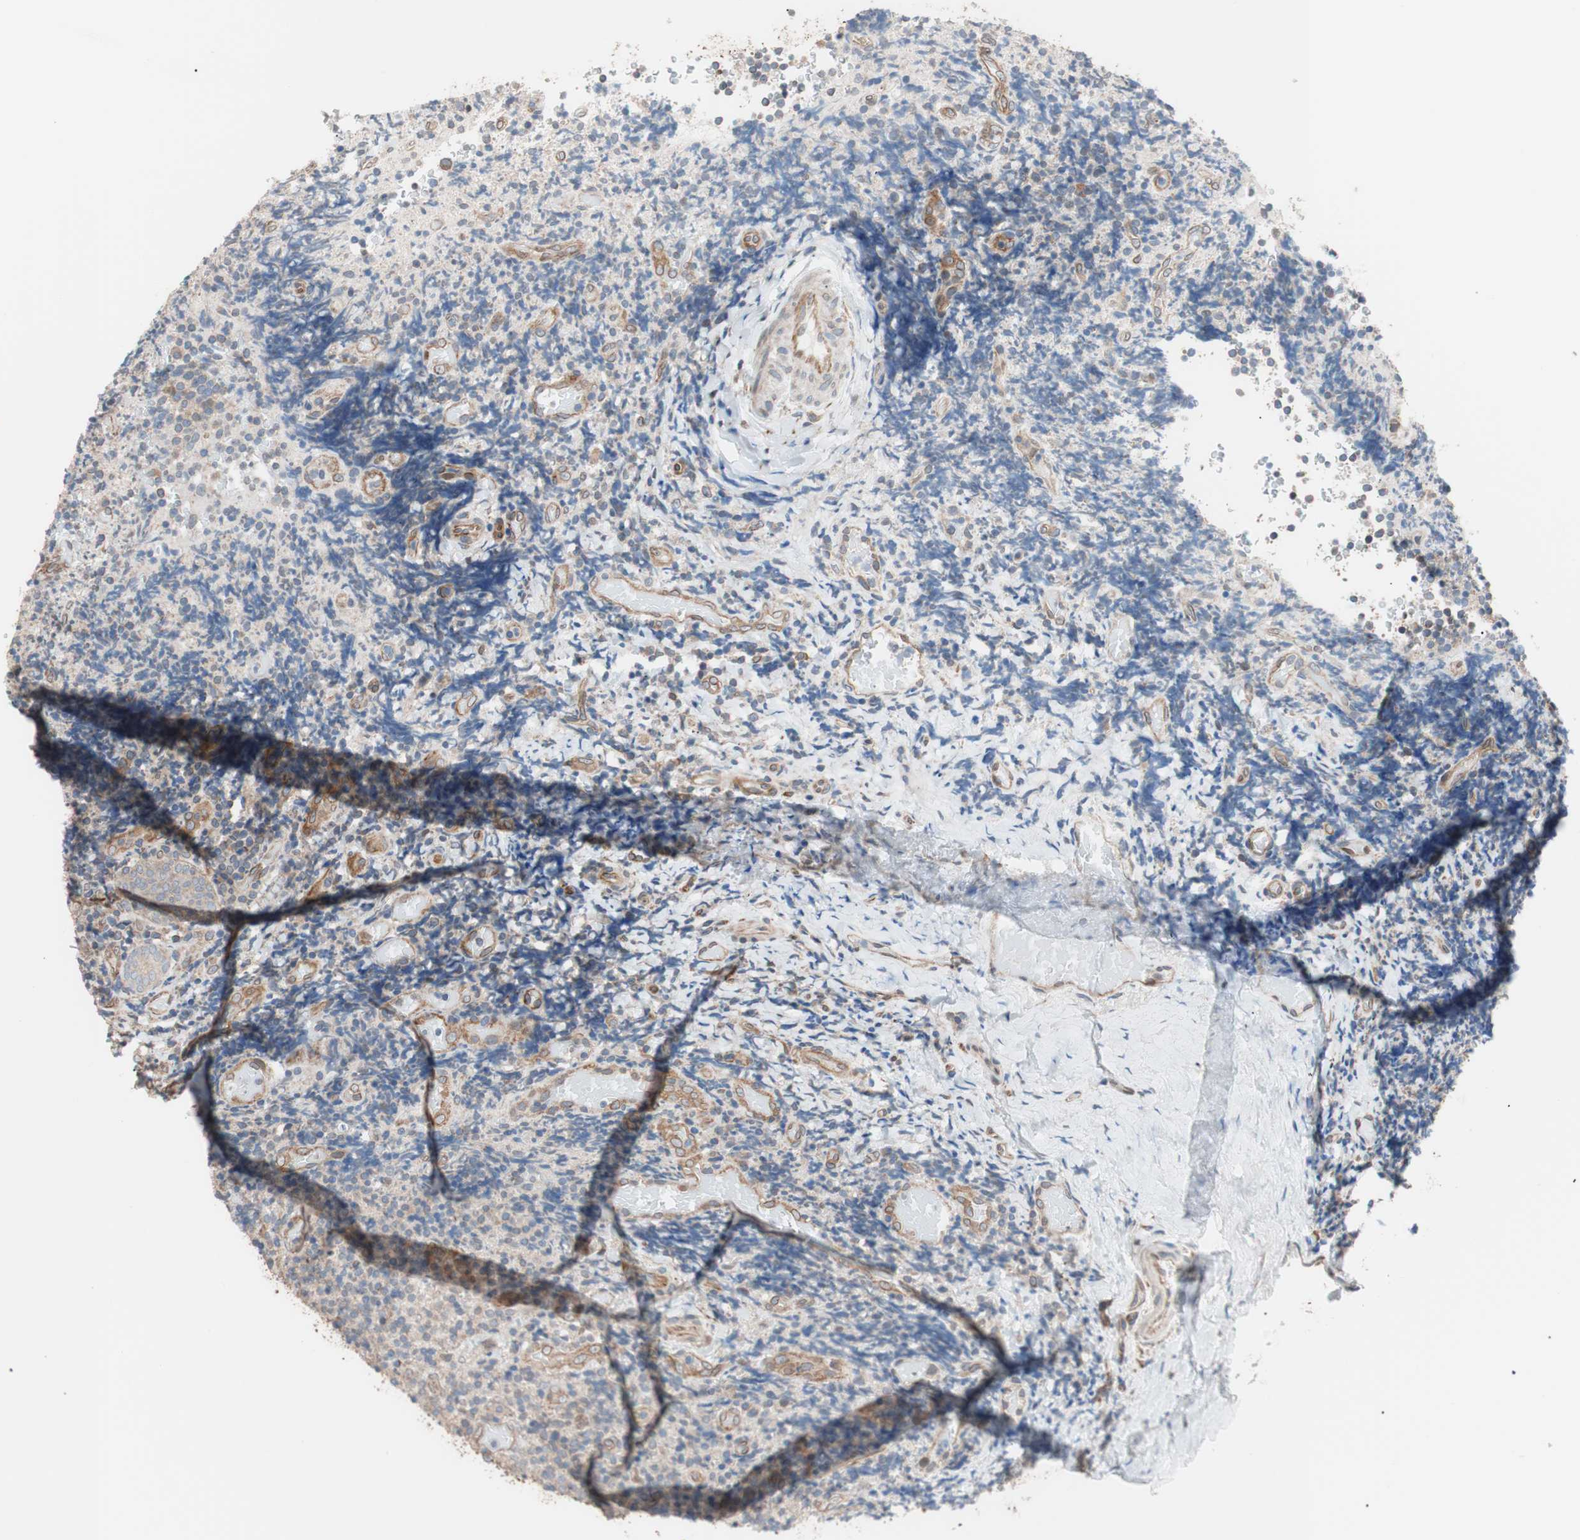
{"staining": {"intensity": "weak", "quantity": "<25%", "location": "cytoplasmic/membranous"}, "tissue": "lymphoma", "cell_type": "Tumor cells", "image_type": "cancer", "snomed": [{"axis": "morphology", "description": "Malignant lymphoma, non-Hodgkin's type, High grade"}, {"axis": "topography", "description": "Tonsil"}], "caption": "High magnification brightfield microscopy of lymphoma stained with DAB (brown) and counterstained with hematoxylin (blue): tumor cells show no significant staining. The staining is performed using DAB (3,3'-diaminobenzidine) brown chromogen with nuclei counter-stained in using hematoxylin.", "gene": "SMG1", "patient": {"sex": "female", "age": 36}}